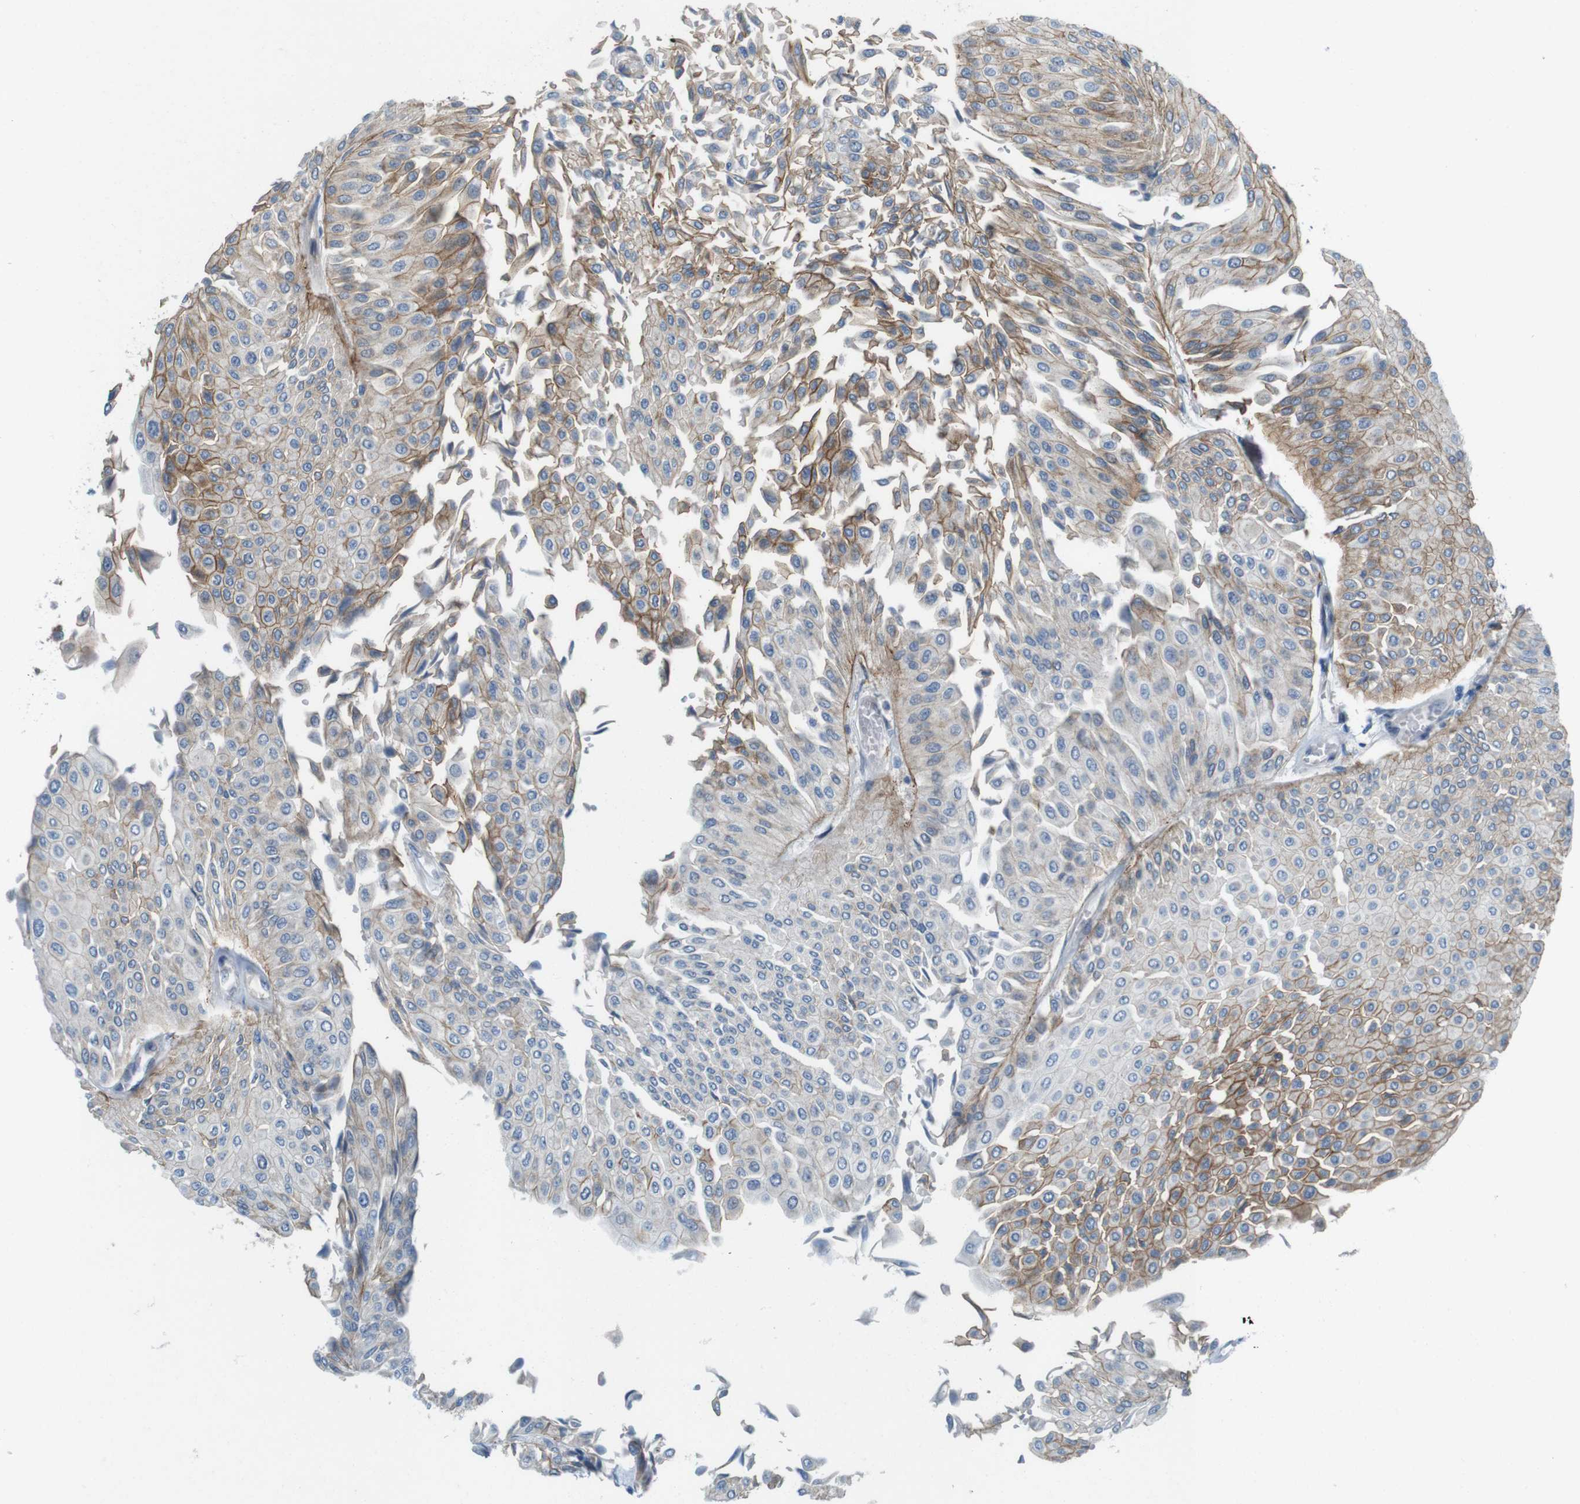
{"staining": {"intensity": "weak", "quantity": ">75%", "location": "cytoplasmic/membranous"}, "tissue": "urothelial cancer", "cell_type": "Tumor cells", "image_type": "cancer", "snomed": [{"axis": "morphology", "description": "Urothelial carcinoma, Low grade"}, {"axis": "topography", "description": "Urinary bladder"}], "caption": "A brown stain shows weak cytoplasmic/membranous positivity of a protein in urothelial cancer tumor cells.", "gene": "SKI", "patient": {"sex": "male", "age": 67}}